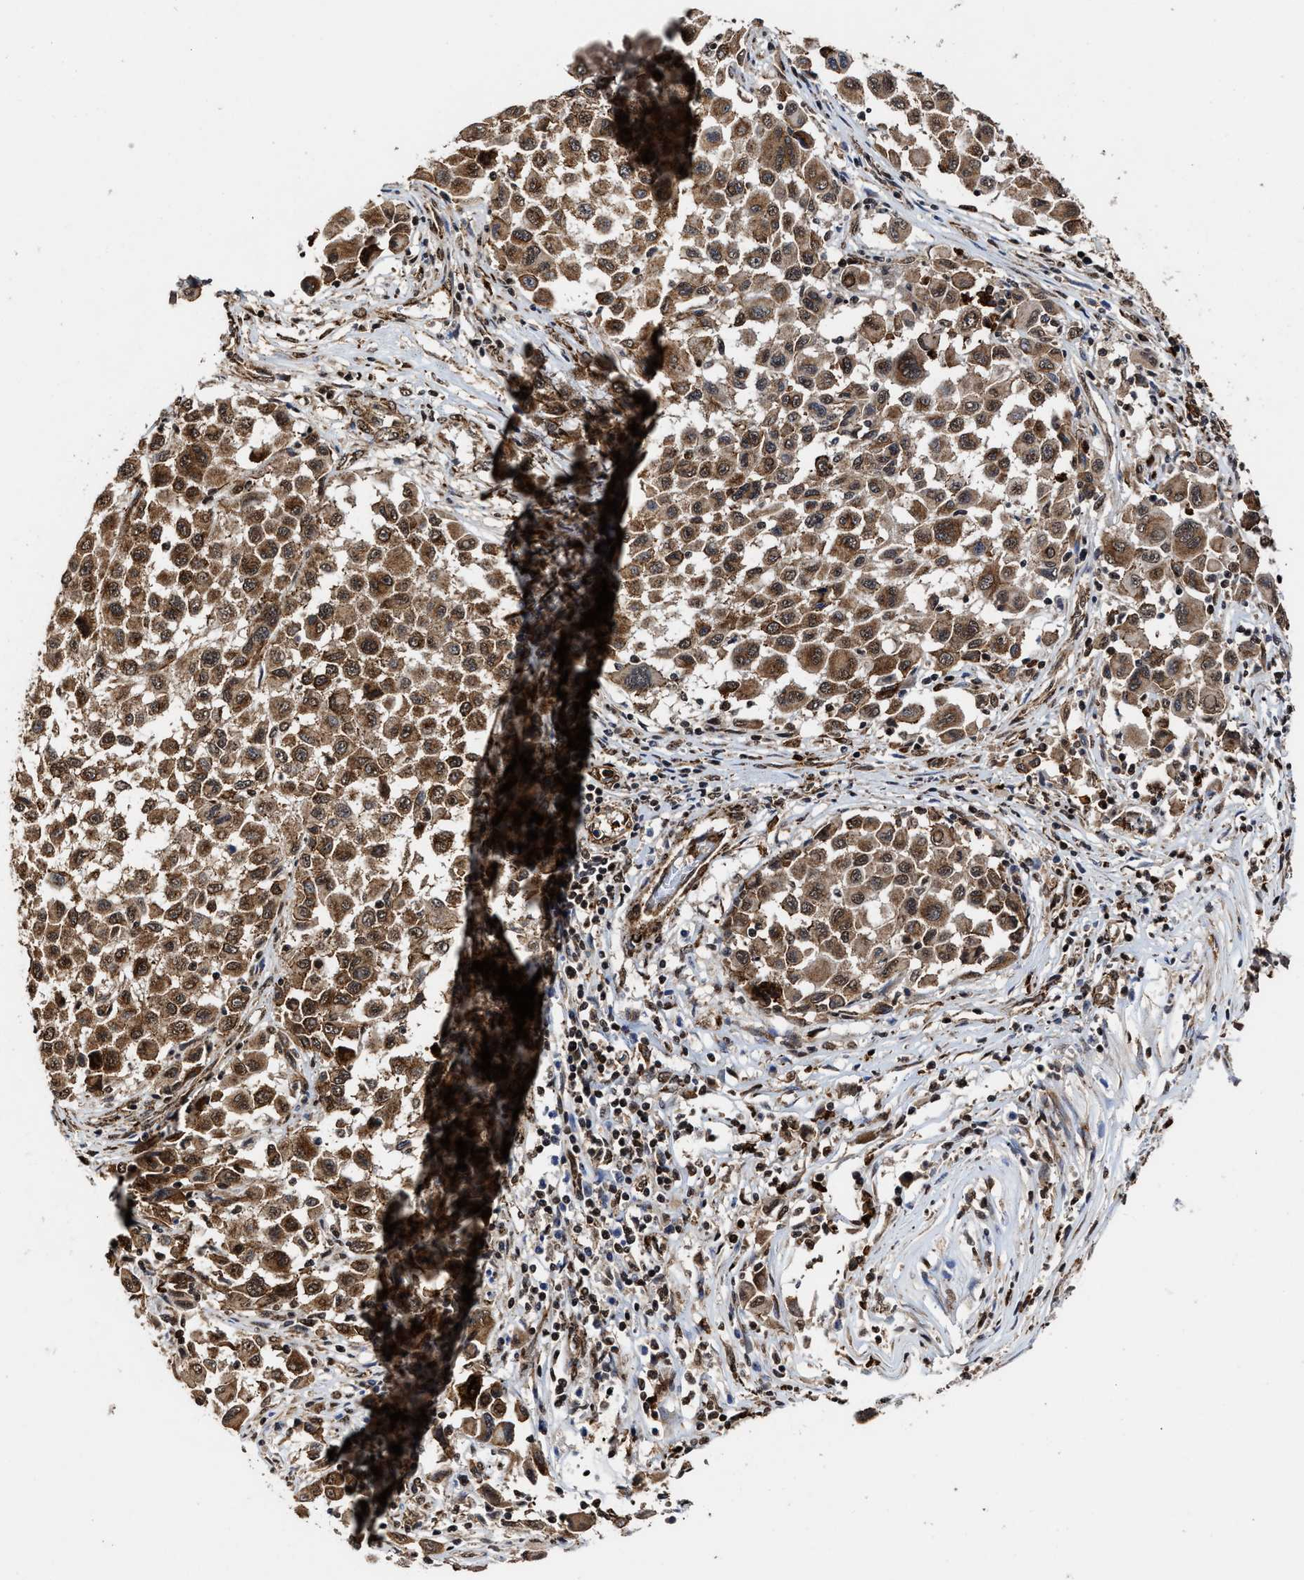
{"staining": {"intensity": "moderate", "quantity": ">75%", "location": "cytoplasmic/membranous,nuclear"}, "tissue": "melanoma", "cell_type": "Tumor cells", "image_type": "cancer", "snomed": [{"axis": "morphology", "description": "Malignant melanoma, Metastatic site"}, {"axis": "topography", "description": "Lymph node"}], "caption": "Immunohistochemistry image of malignant melanoma (metastatic site) stained for a protein (brown), which shows medium levels of moderate cytoplasmic/membranous and nuclear positivity in about >75% of tumor cells.", "gene": "SEPTIN2", "patient": {"sex": "male", "age": 61}}